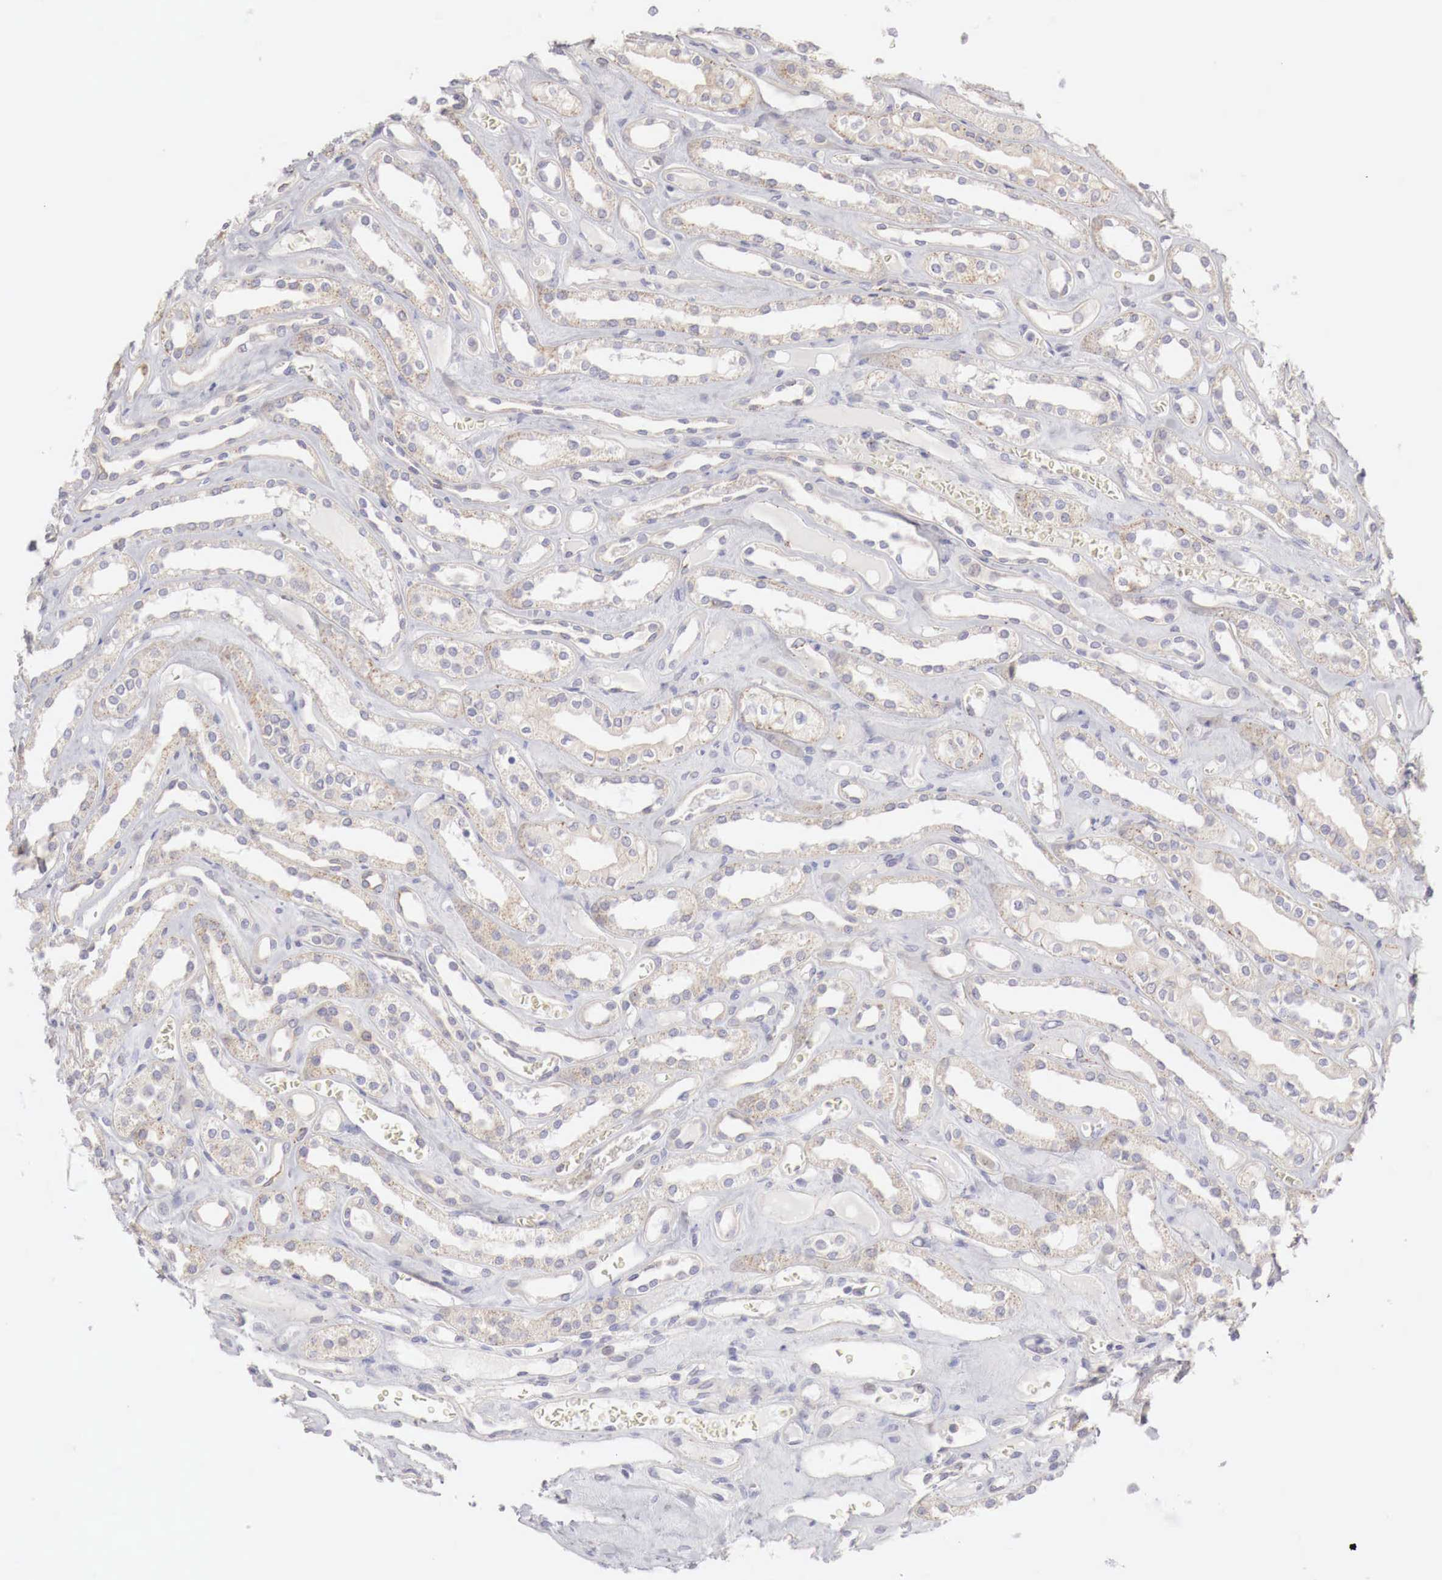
{"staining": {"intensity": "negative", "quantity": "none", "location": "none"}, "tissue": "kidney", "cell_type": "Cells in glomeruli", "image_type": "normal", "snomed": [{"axis": "morphology", "description": "Normal tissue, NOS"}, {"axis": "topography", "description": "Kidney"}], "caption": "DAB immunohistochemical staining of unremarkable human kidney exhibits no significant staining in cells in glomeruli.", "gene": "NSDHL", "patient": {"sex": "female", "age": 52}}